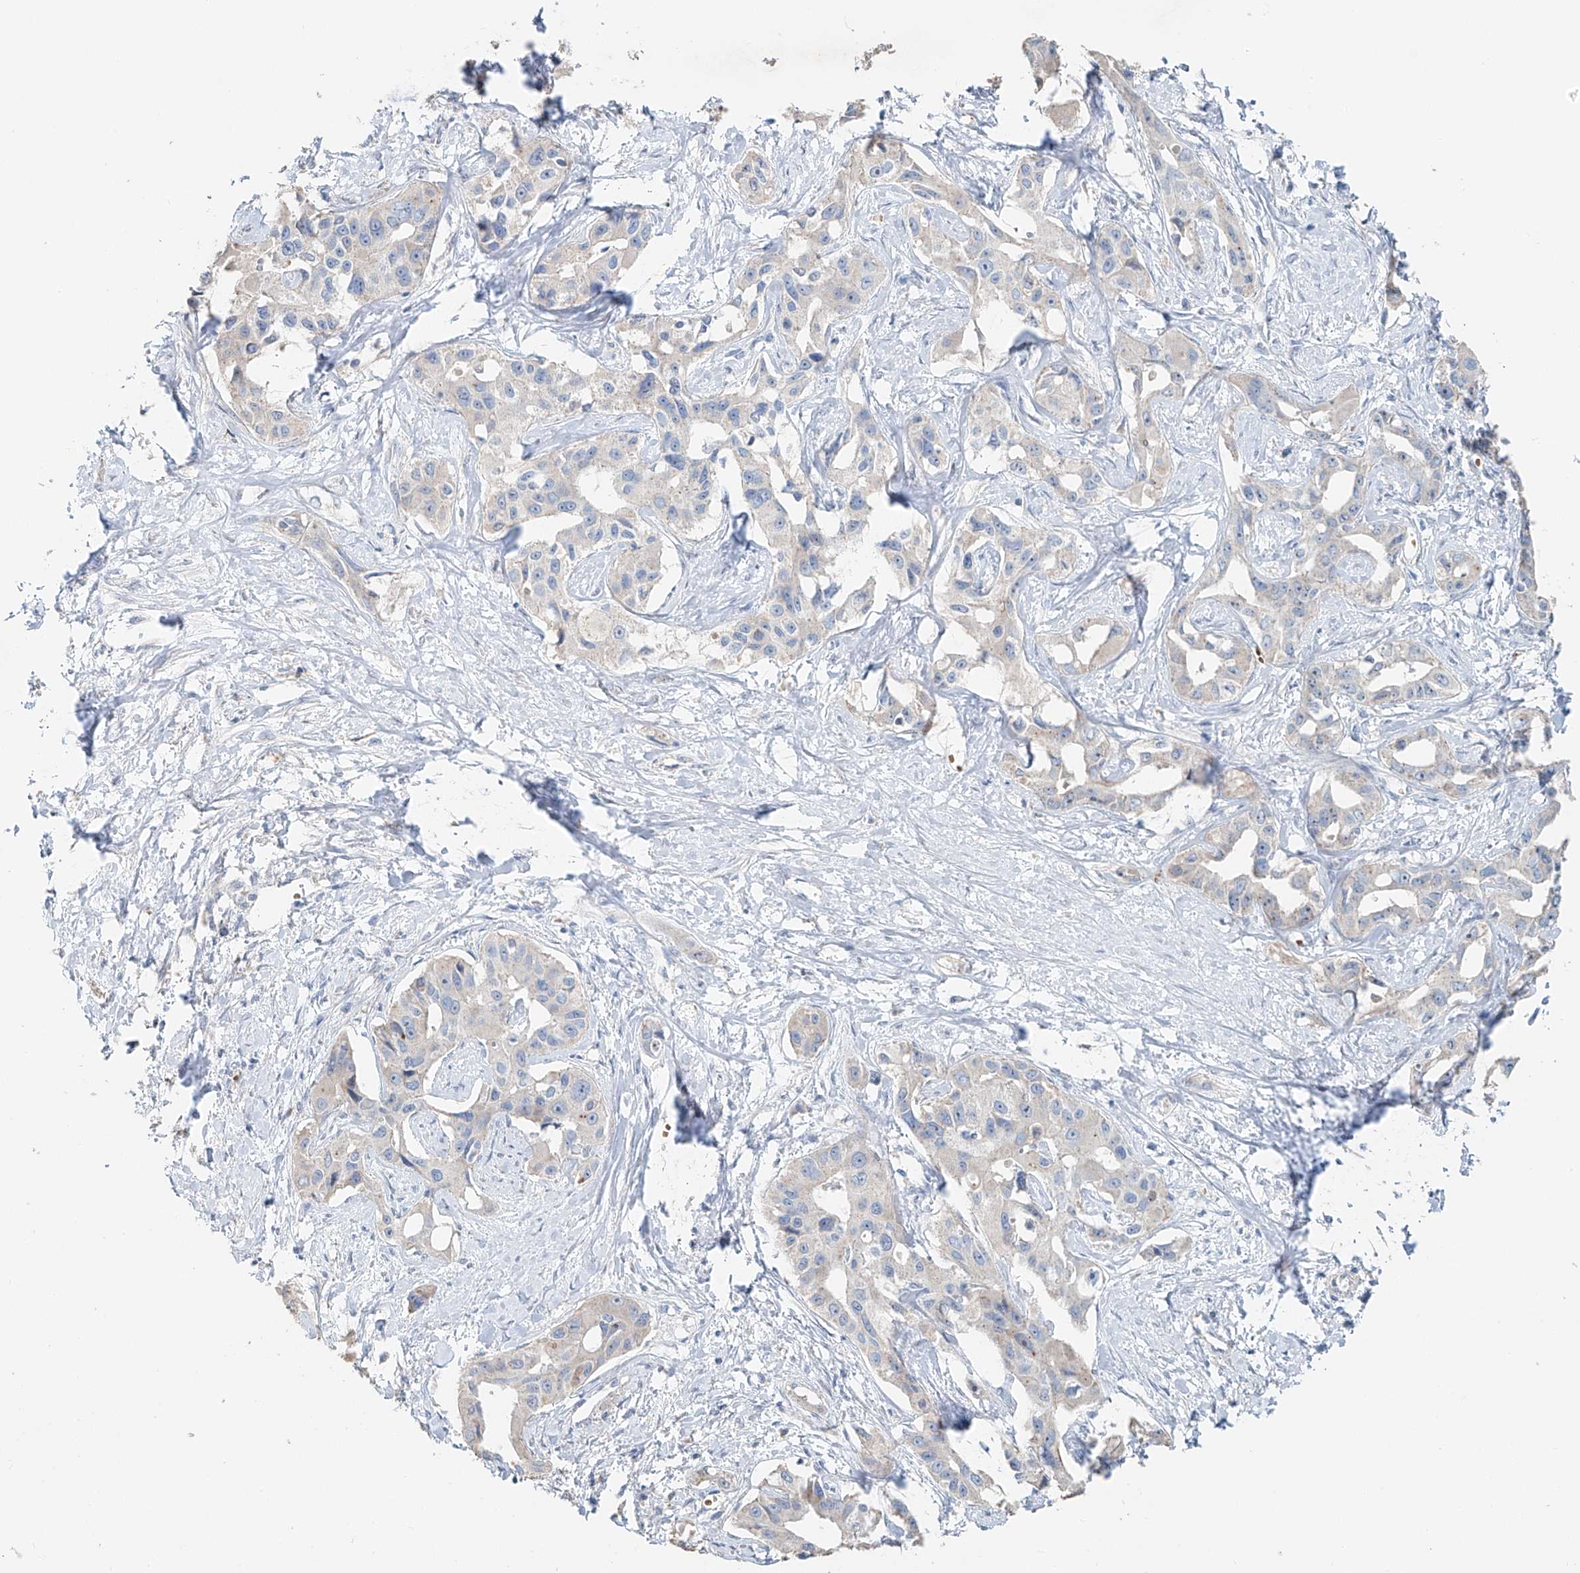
{"staining": {"intensity": "negative", "quantity": "none", "location": "none"}, "tissue": "liver cancer", "cell_type": "Tumor cells", "image_type": "cancer", "snomed": [{"axis": "morphology", "description": "Cholangiocarcinoma"}, {"axis": "topography", "description": "Liver"}], "caption": "A high-resolution histopathology image shows immunohistochemistry (IHC) staining of liver cholangiocarcinoma, which demonstrates no significant positivity in tumor cells.", "gene": "TRIM47", "patient": {"sex": "male", "age": 59}}